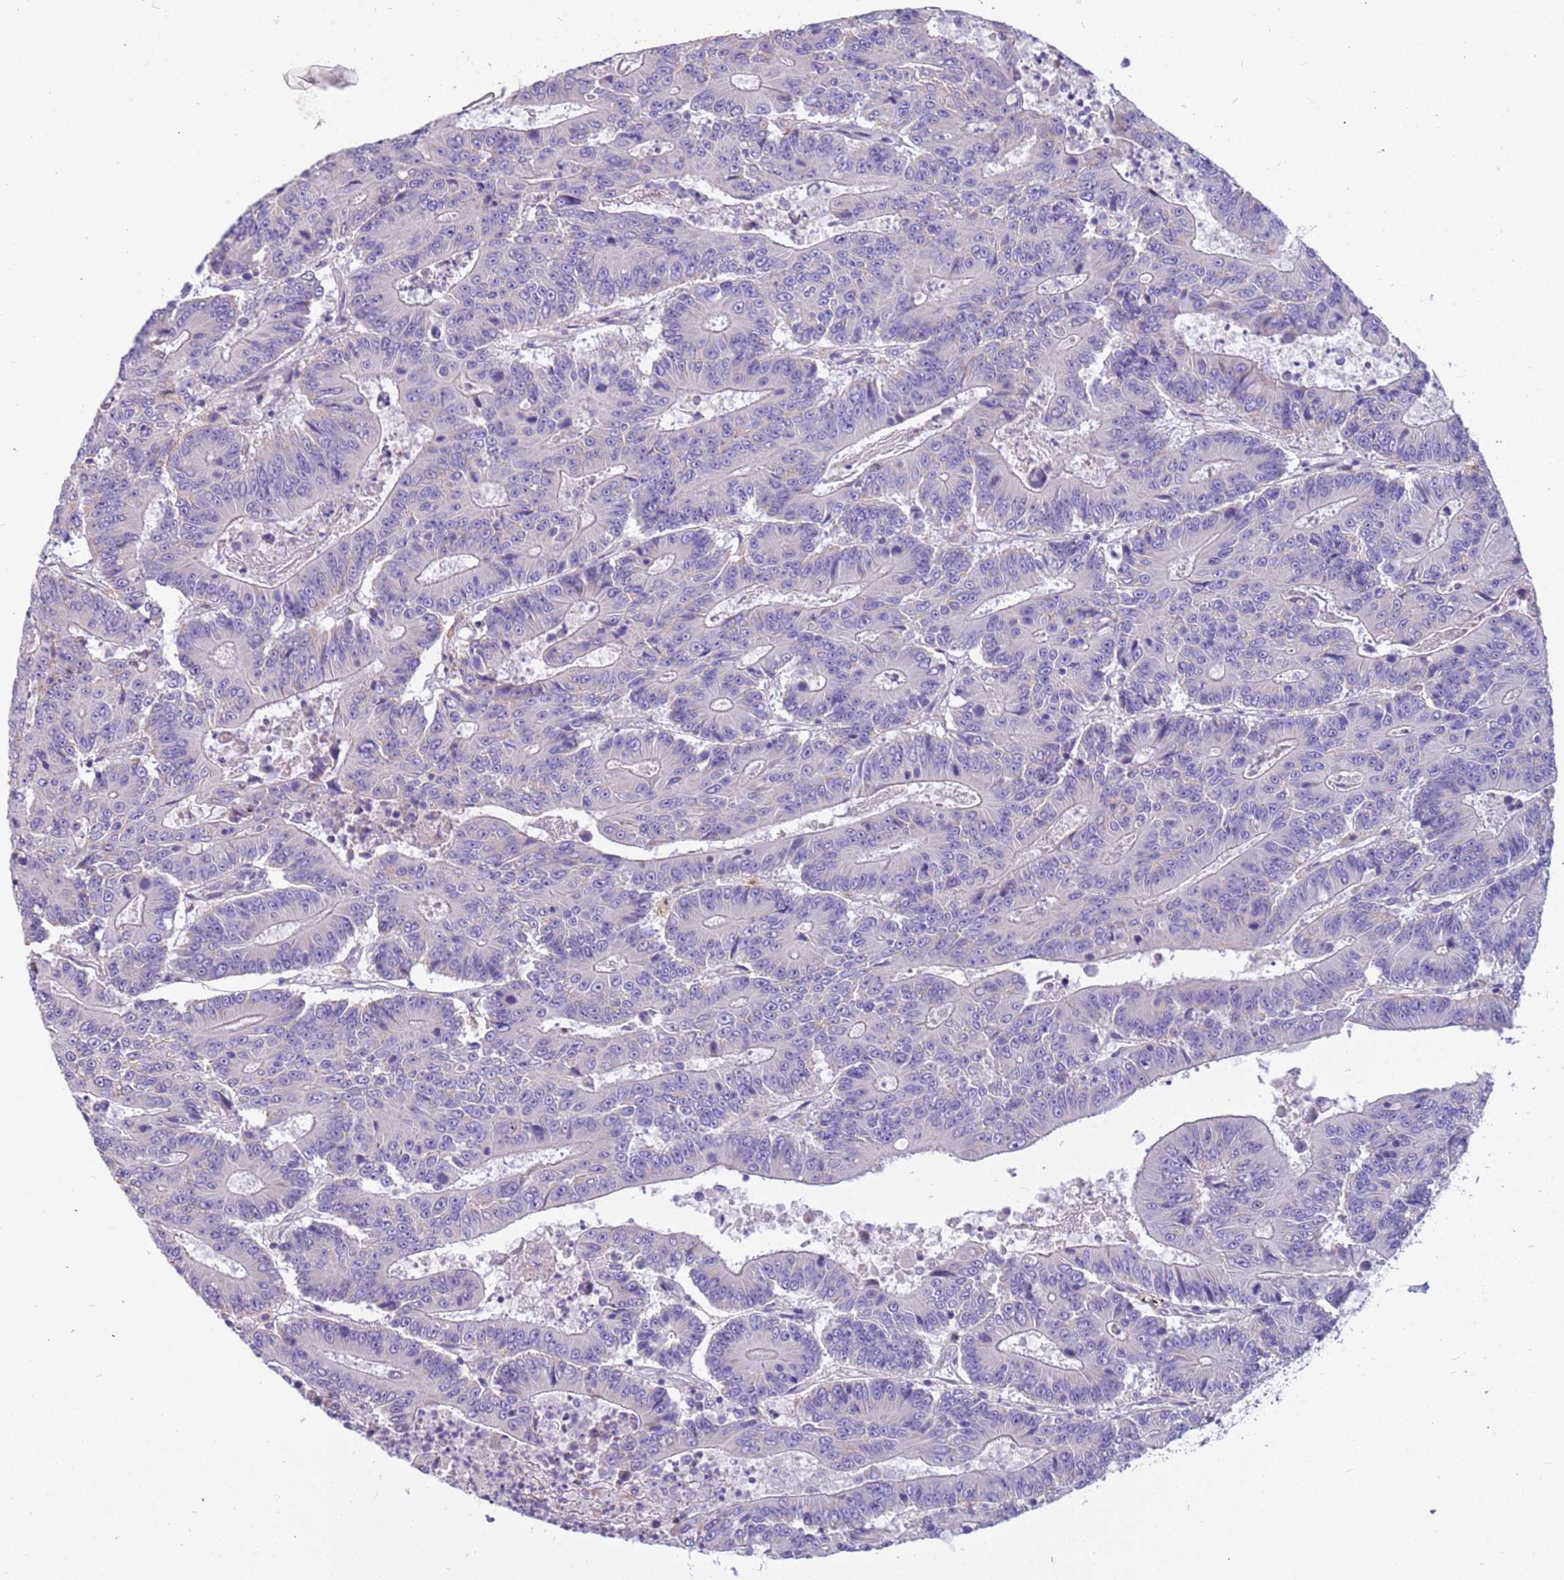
{"staining": {"intensity": "negative", "quantity": "none", "location": "none"}, "tissue": "colorectal cancer", "cell_type": "Tumor cells", "image_type": "cancer", "snomed": [{"axis": "morphology", "description": "Adenocarcinoma, NOS"}, {"axis": "topography", "description": "Colon"}], "caption": "A histopathology image of human colorectal cancer (adenocarcinoma) is negative for staining in tumor cells.", "gene": "RHCG", "patient": {"sex": "male", "age": 83}}